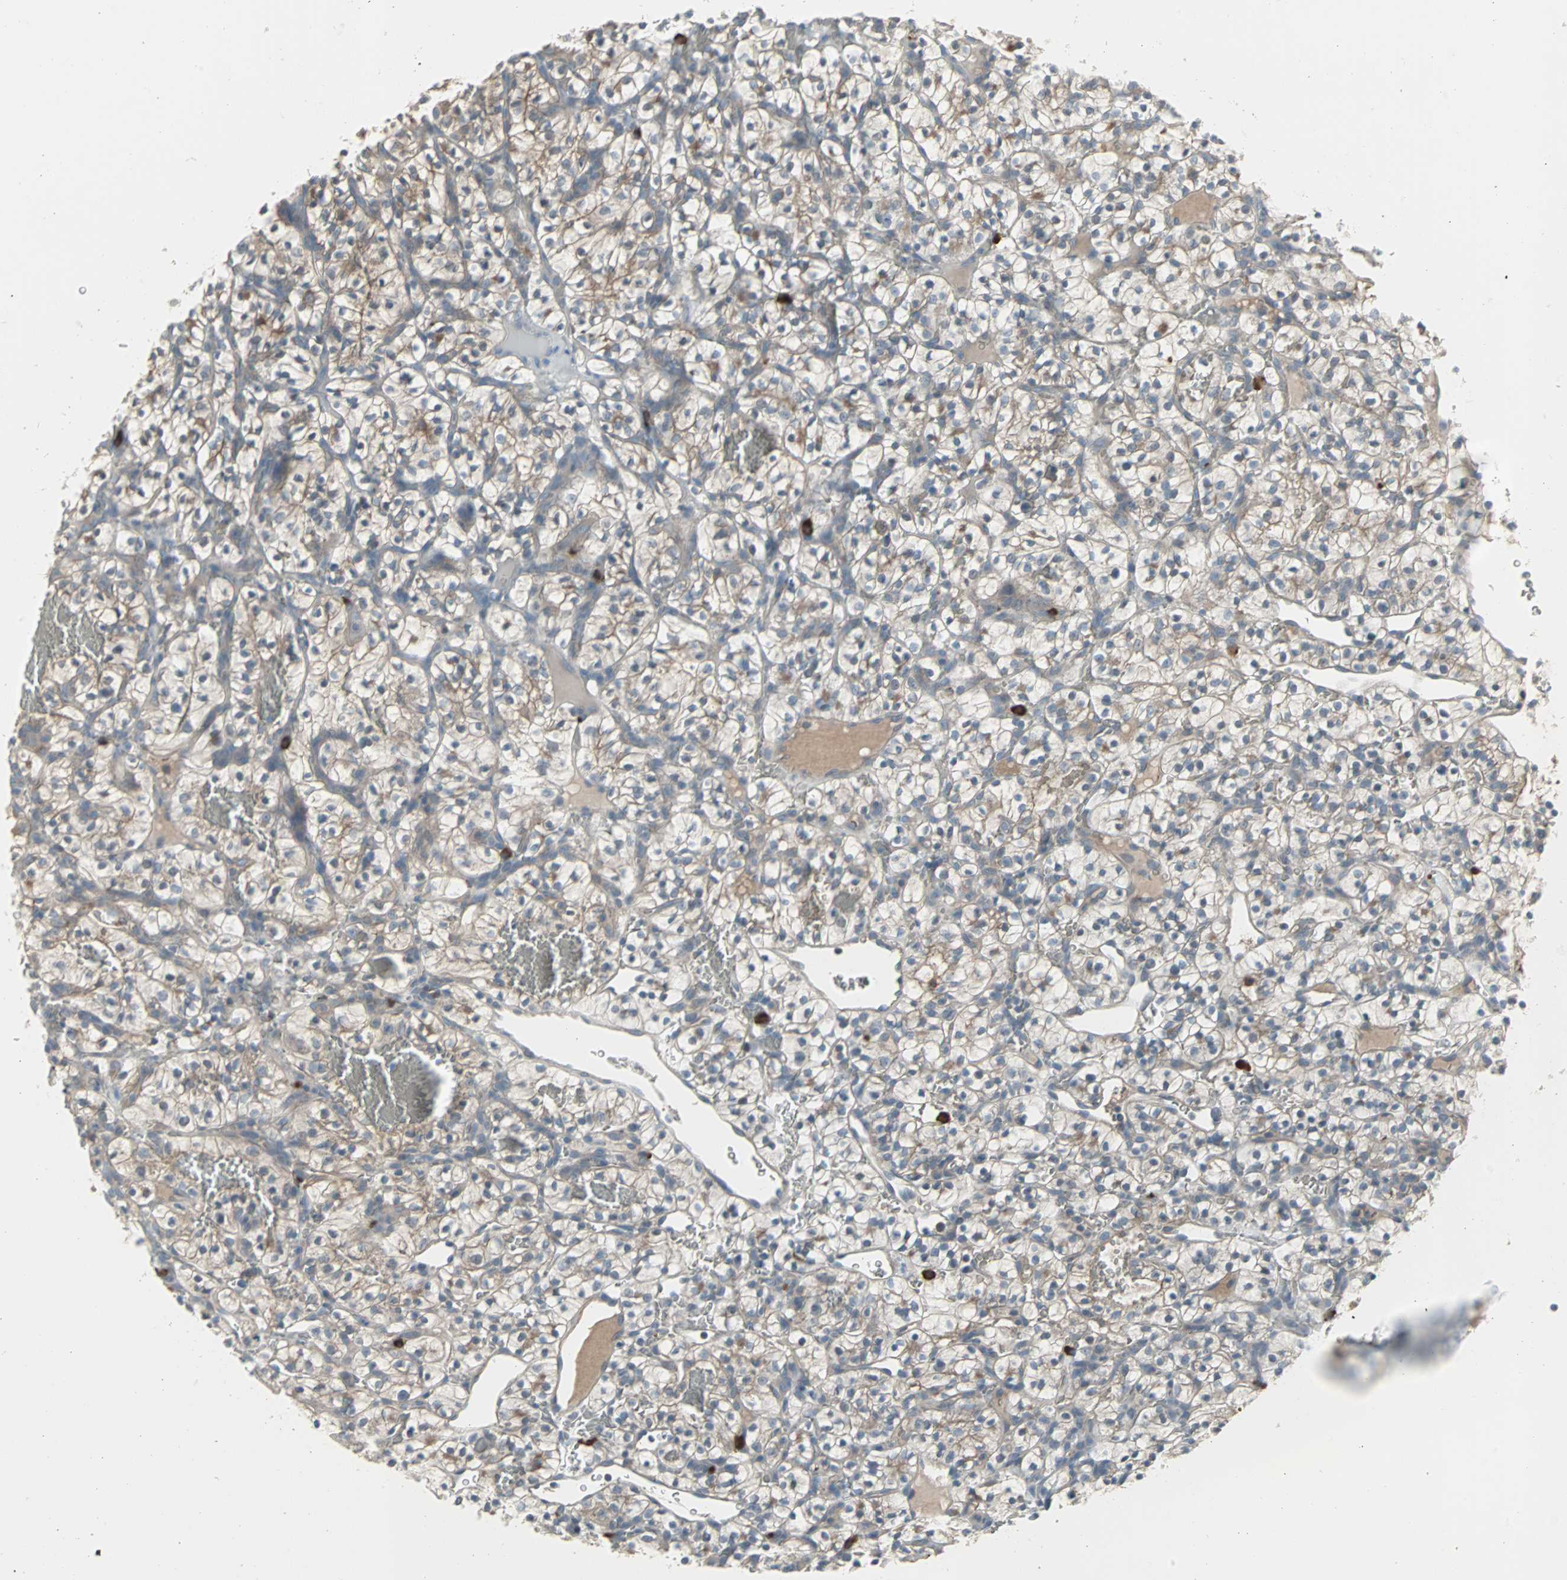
{"staining": {"intensity": "weak", "quantity": "25%-75%", "location": "cytoplasmic/membranous"}, "tissue": "renal cancer", "cell_type": "Tumor cells", "image_type": "cancer", "snomed": [{"axis": "morphology", "description": "Adenocarcinoma, NOS"}, {"axis": "topography", "description": "Kidney"}], "caption": "High-magnification brightfield microscopy of renal adenocarcinoma stained with DAB (3,3'-diaminobenzidine) (brown) and counterstained with hematoxylin (blue). tumor cells exhibit weak cytoplasmic/membranous expression is present in approximately25%-75% of cells.", "gene": "ZSCAN32", "patient": {"sex": "female", "age": 57}}